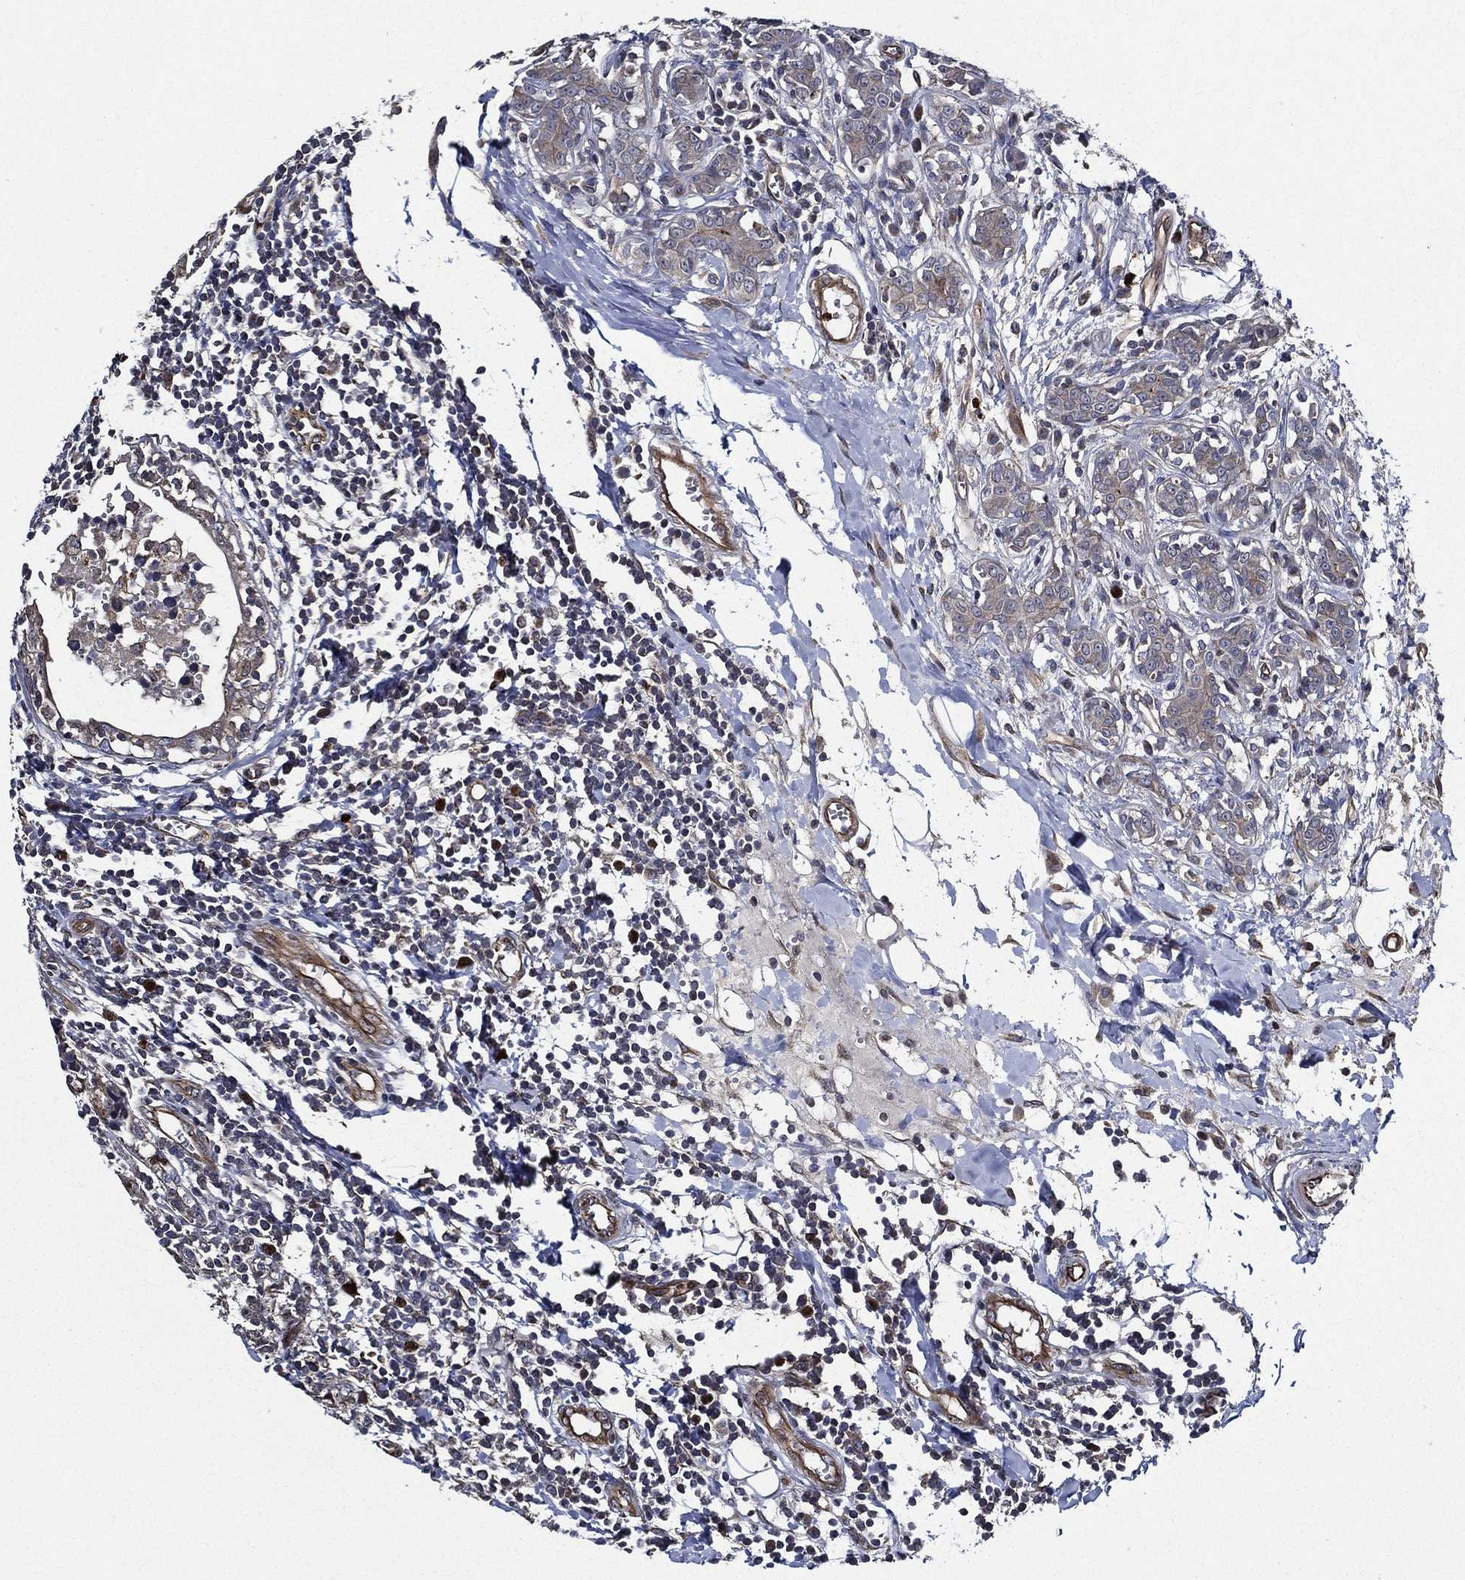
{"staining": {"intensity": "moderate", "quantity": "<25%", "location": "nuclear"}, "tissue": "breast cancer", "cell_type": "Tumor cells", "image_type": "cancer", "snomed": [{"axis": "morphology", "description": "Duct carcinoma"}, {"axis": "topography", "description": "Breast"}], "caption": "Immunohistochemical staining of infiltrating ductal carcinoma (breast) reveals low levels of moderate nuclear protein staining in about <25% of tumor cells.", "gene": "KIF20B", "patient": {"sex": "female", "age": 30}}